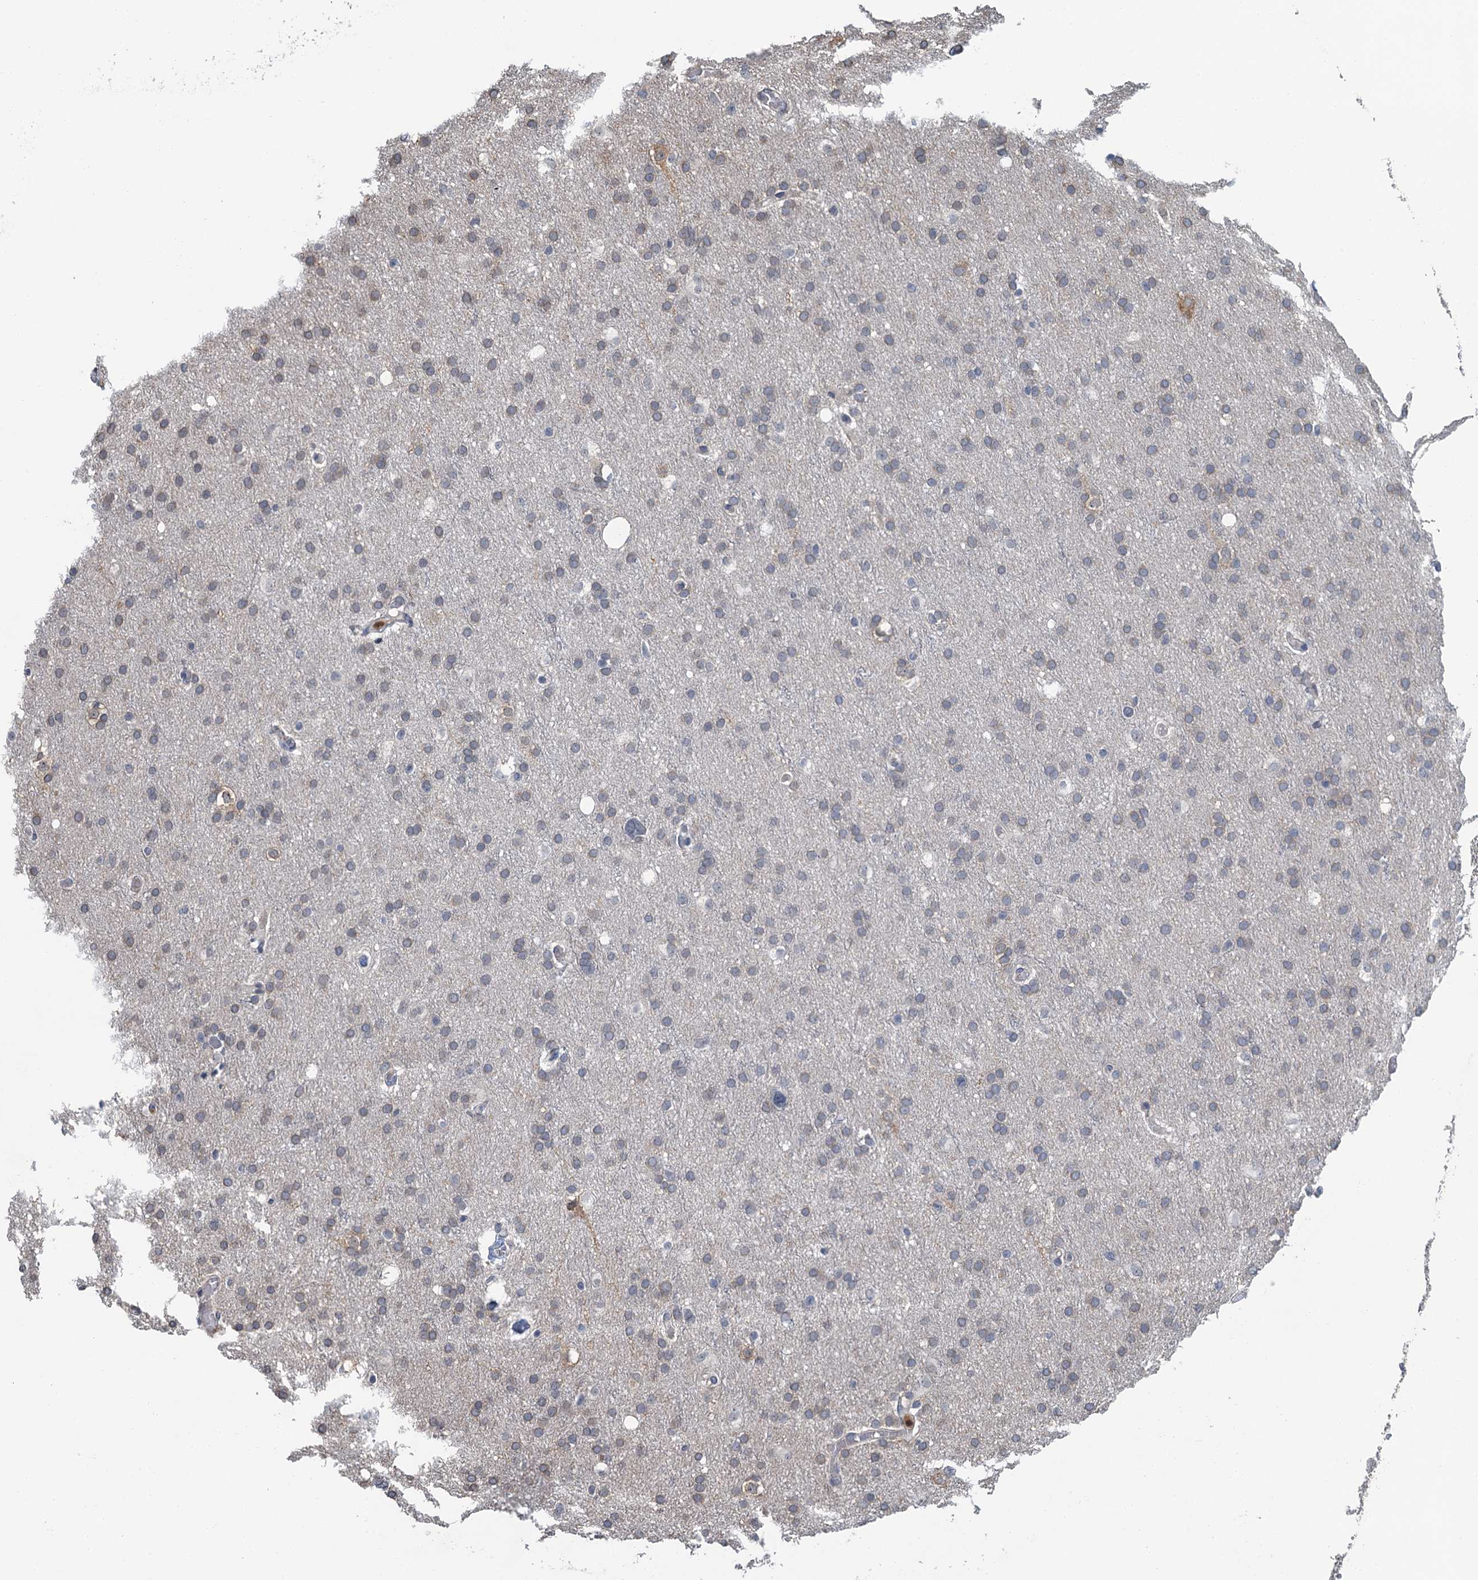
{"staining": {"intensity": "negative", "quantity": "none", "location": "none"}, "tissue": "glioma", "cell_type": "Tumor cells", "image_type": "cancer", "snomed": [{"axis": "morphology", "description": "Glioma, malignant, High grade"}, {"axis": "topography", "description": "Cerebral cortex"}], "caption": "Immunohistochemistry (IHC) of human glioma shows no positivity in tumor cells.", "gene": "WHAMM", "patient": {"sex": "female", "age": 36}}